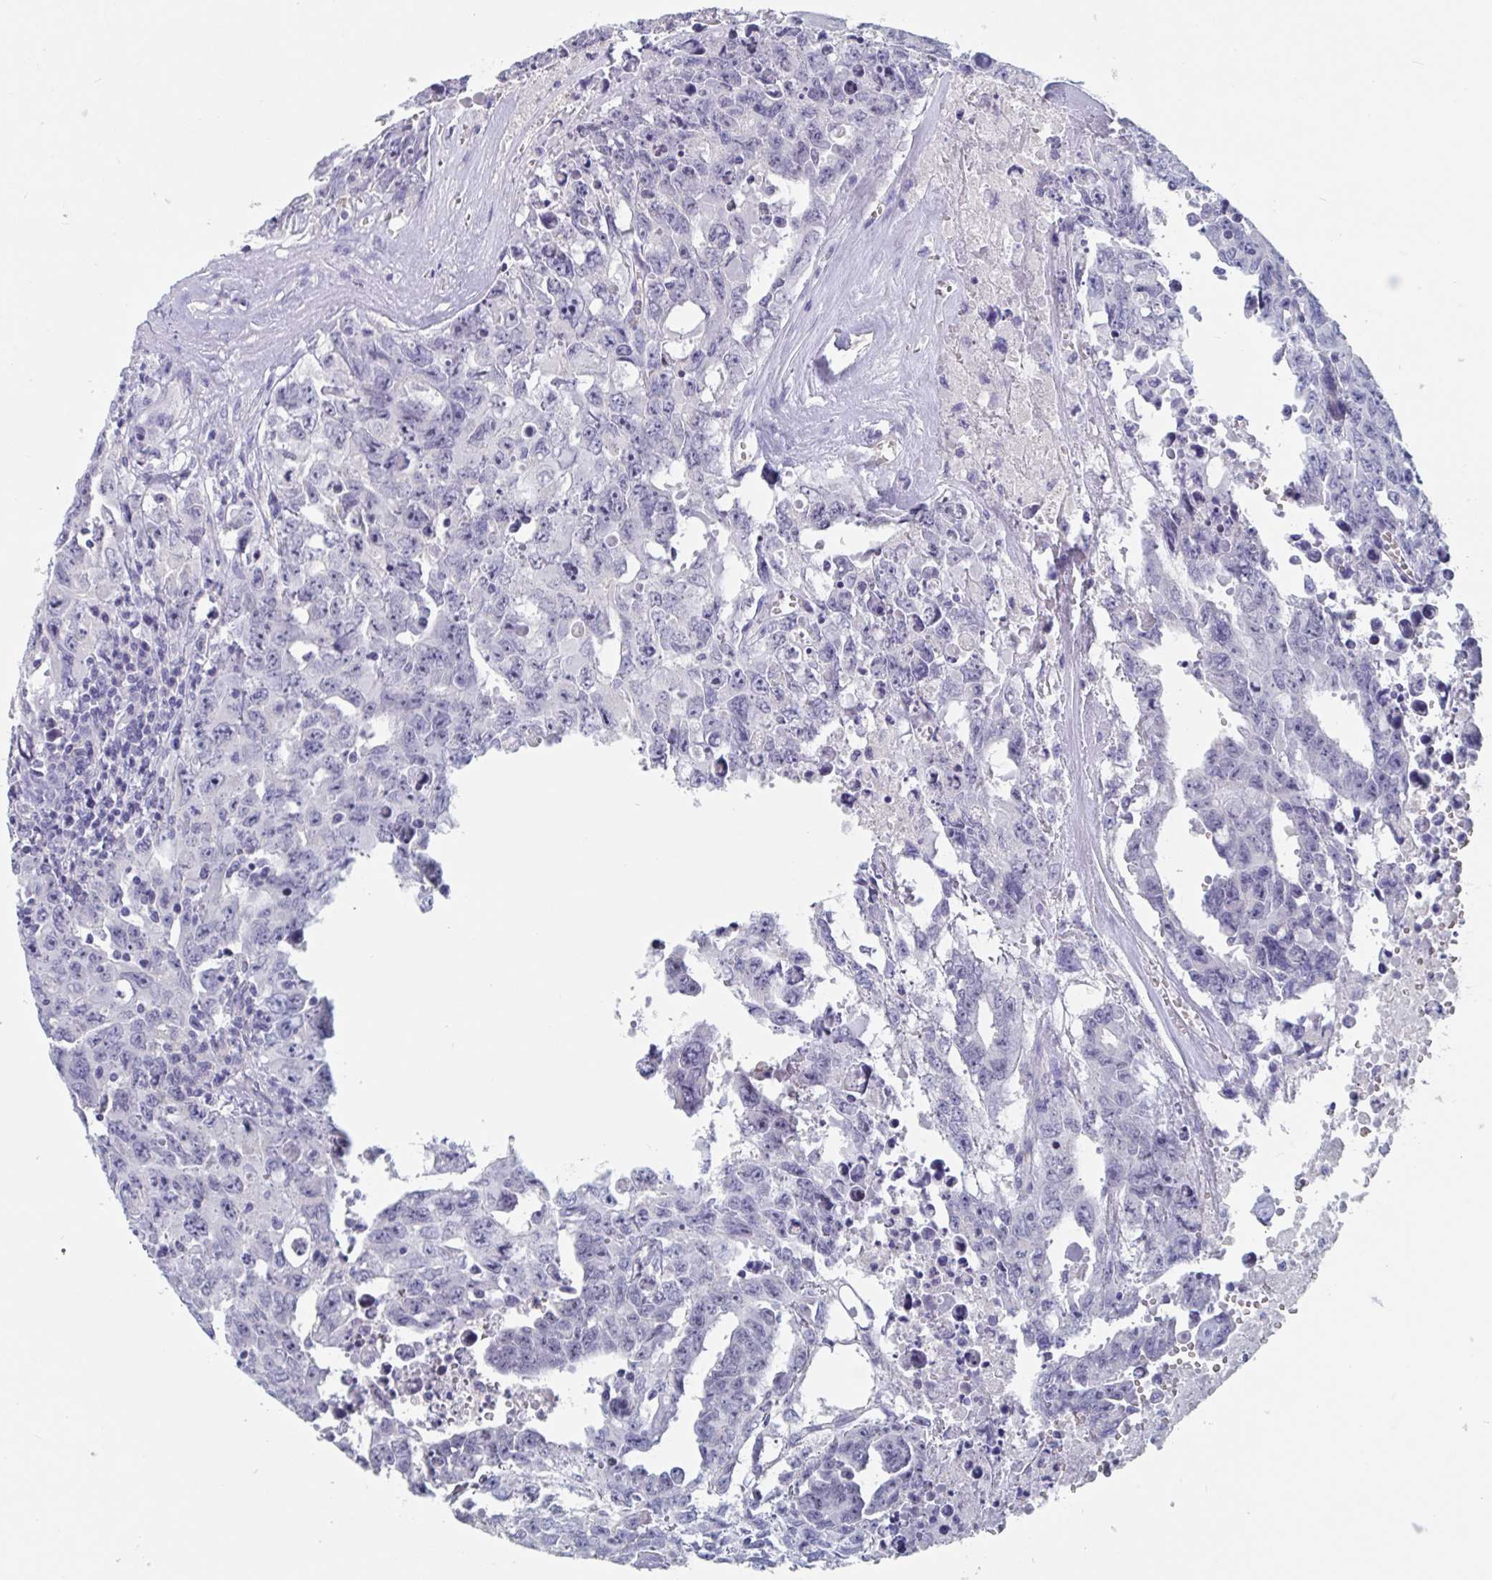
{"staining": {"intensity": "negative", "quantity": "none", "location": "none"}, "tissue": "testis cancer", "cell_type": "Tumor cells", "image_type": "cancer", "snomed": [{"axis": "morphology", "description": "Carcinoma, Embryonal, NOS"}, {"axis": "topography", "description": "Testis"}], "caption": "A high-resolution photomicrograph shows immunohistochemistry staining of embryonal carcinoma (testis), which reveals no significant positivity in tumor cells.", "gene": "ABHD16A", "patient": {"sex": "male", "age": 24}}